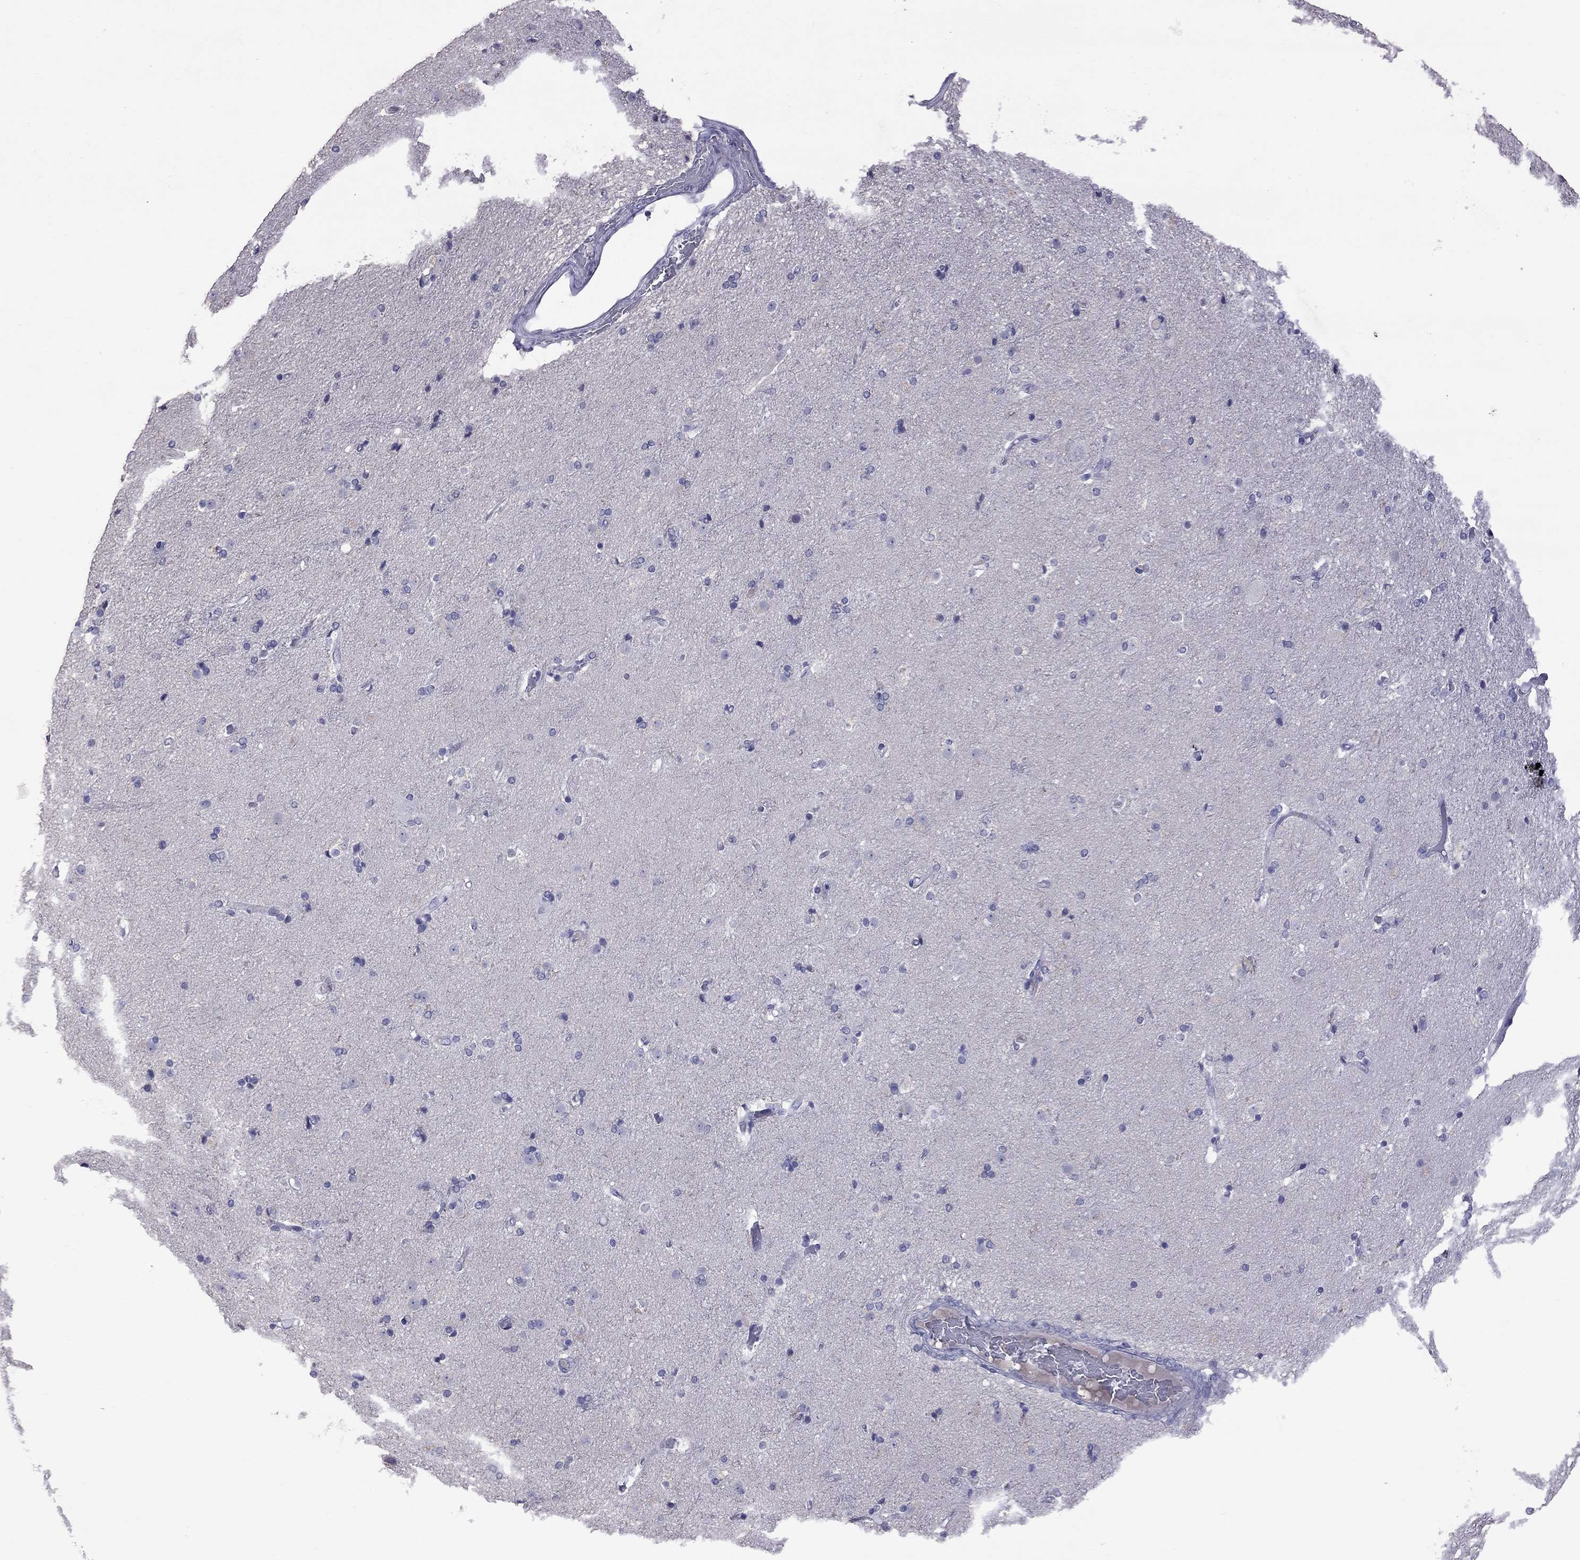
{"staining": {"intensity": "negative", "quantity": "none", "location": "none"}, "tissue": "caudate", "cell_type": "Glial cells", "image_type": "normal", "snomed": [{"axis": "morphology", "description": "Normal tissue, NOS"}, {"axis": "topography", "description": "Lateral ventricle wall"}], "caption": "Protein analysis of normal caudate shows no significant staining in glial cells. (DAB immunohistochemistry with hematoxylin counter stain).", "gene": "CFAP91", "patient": {"sex": "male", "age": 54}}